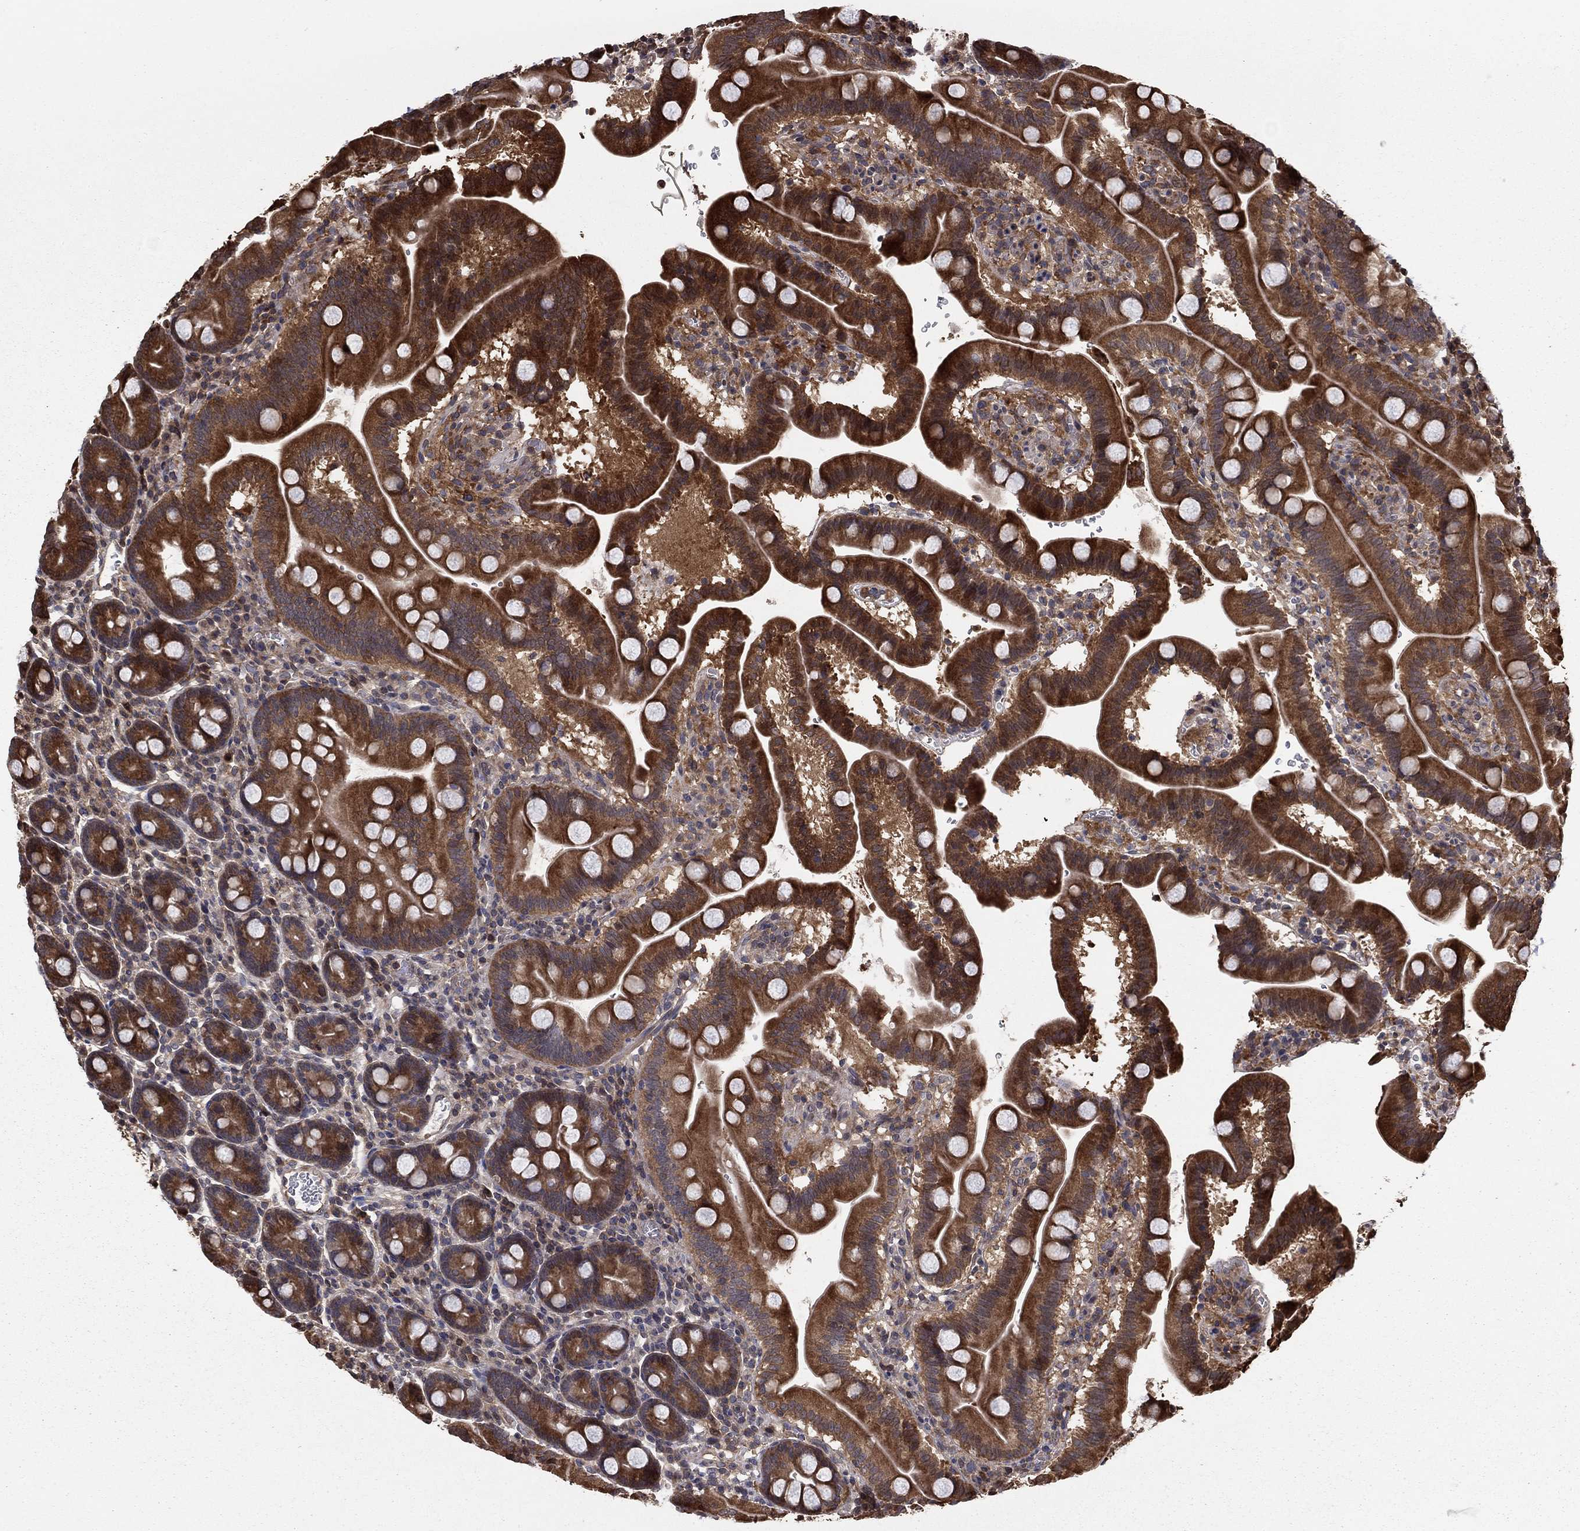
{"staining": {"intensity": "moderate", "quantity": ">75%", "location": "cytoplasmic/membranous"}, "tissue": "duodenum", "cell_type": "Glandular cells", "image_type": "normal", "snomed": [{"axis": "morphology", "description": "Normal tissue, NOS"}, {"axis": "topography", "description": "Duodenum"}], "caption": "Brown immunohistochemical staining in normal human duodenum exhibits moderate cytoplasmic/membranous staining in approximately >75% of glandular cells.", "gene": "GYG1", "patient": {"sex": "male", "age": 59}}